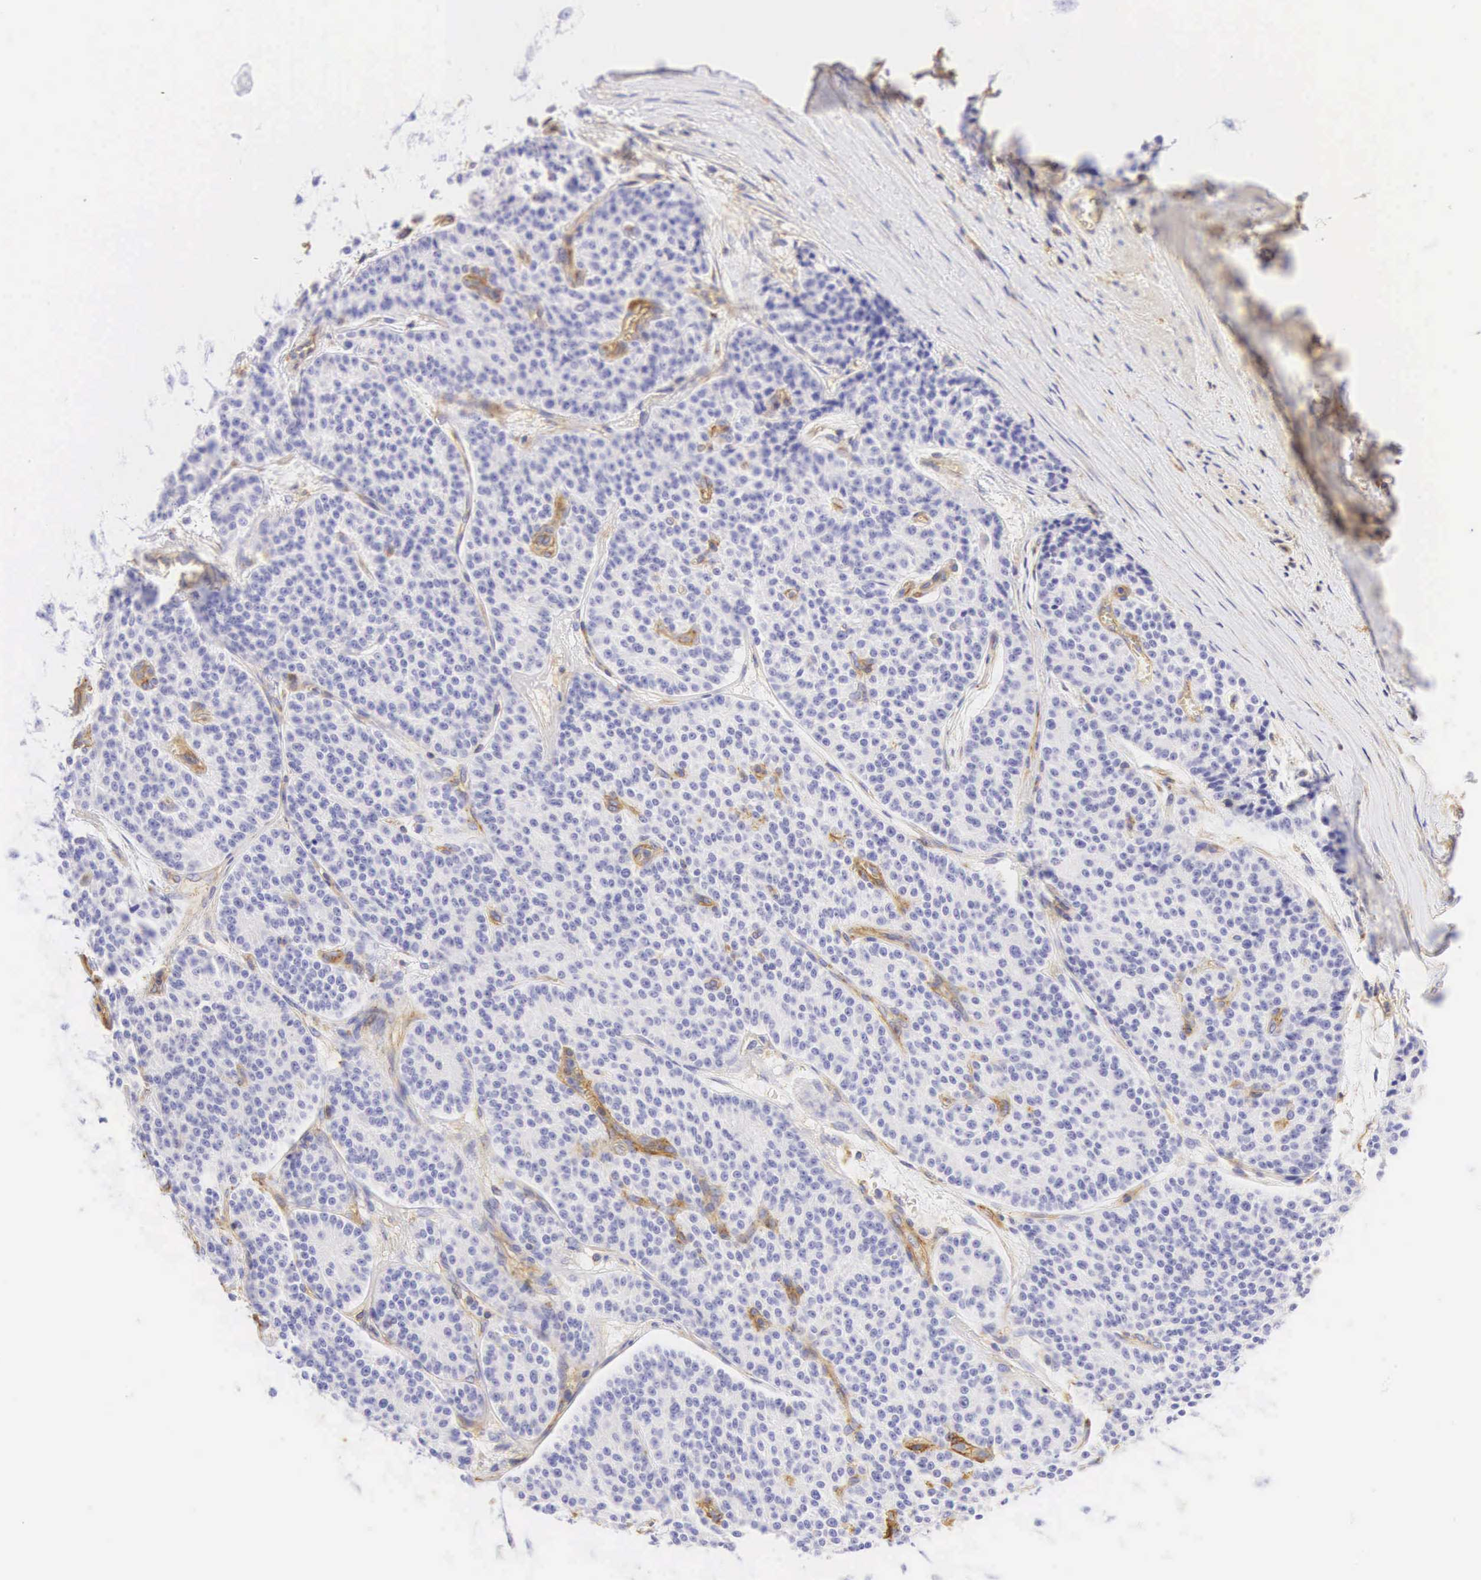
{"staining": {"intensity": "negative", "quantity": "none", "location": "none"}, "tissue": "carcinoid", "cell_type": "Tumor cells", "image_type": "cancer", "snomed": [{"axis": "morphology", "description": "Carcinoid, malignant, NOS"}, {"axis": "topography", "description": "Stomach"}], "caption": "Tumor cells are negative for protein expression in human carcinoid.", "gene": "CD99", "patient": {"sex": "female", "age": 76}}